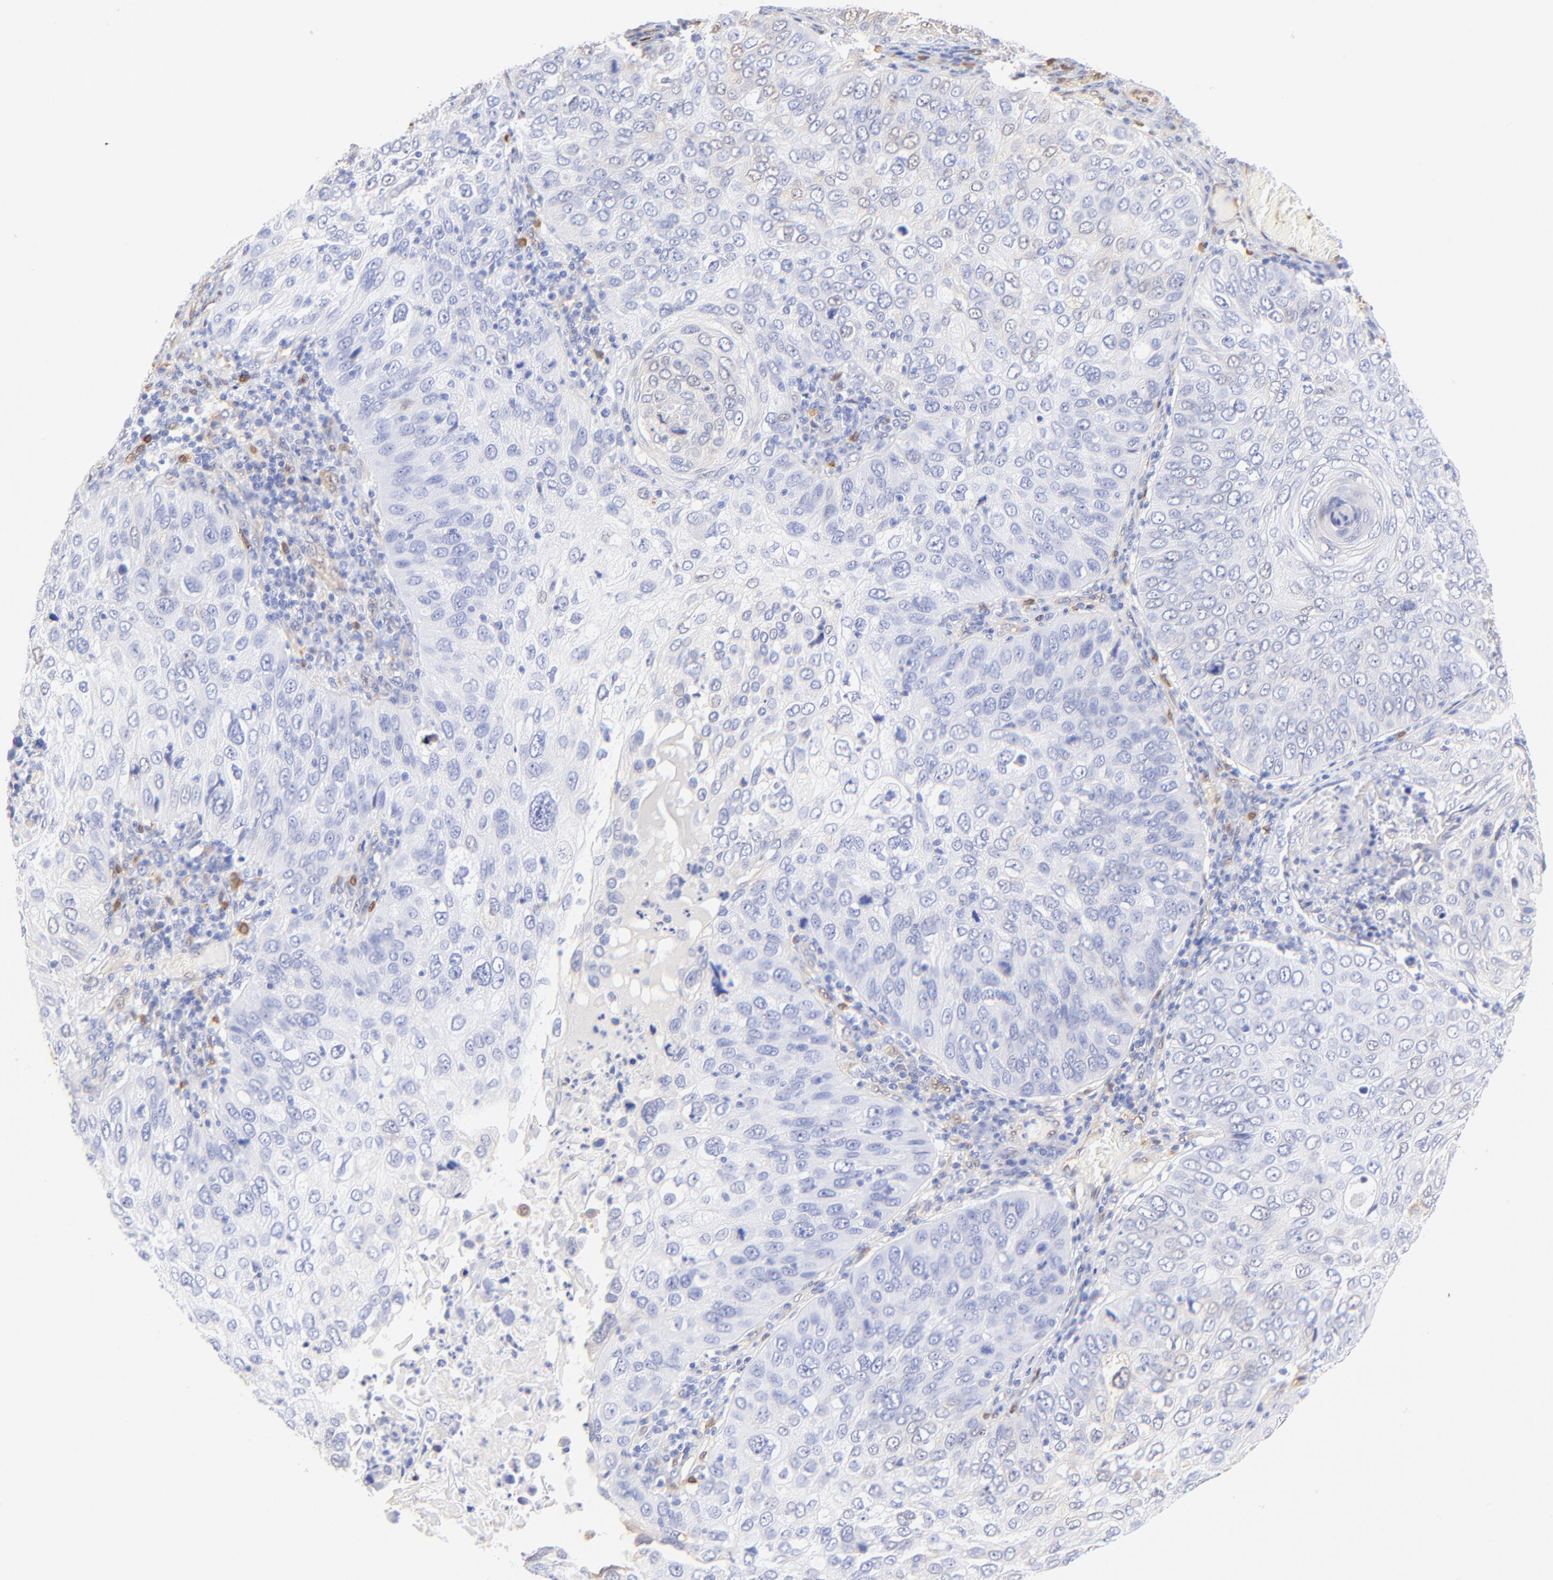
{"staining": {"intensity": "negative", "quantity": "none", "location": "none"}, "tissue": "skin cancer", "cell_type": "Tumor cells", "image_type": "cancer", "snomed": [{"axis": "morphology", "description": "Squamous cell carcinoma, NOS"}, {"axis": "topography", "description": "Skin"}], "caption": "Skin cancer stained for a protein using immunohistochemistry (IHC) demonstrates no expression tumor cells.", "gene": "ALDH1A1", "patient": {"sex": "male", "age": 87}}